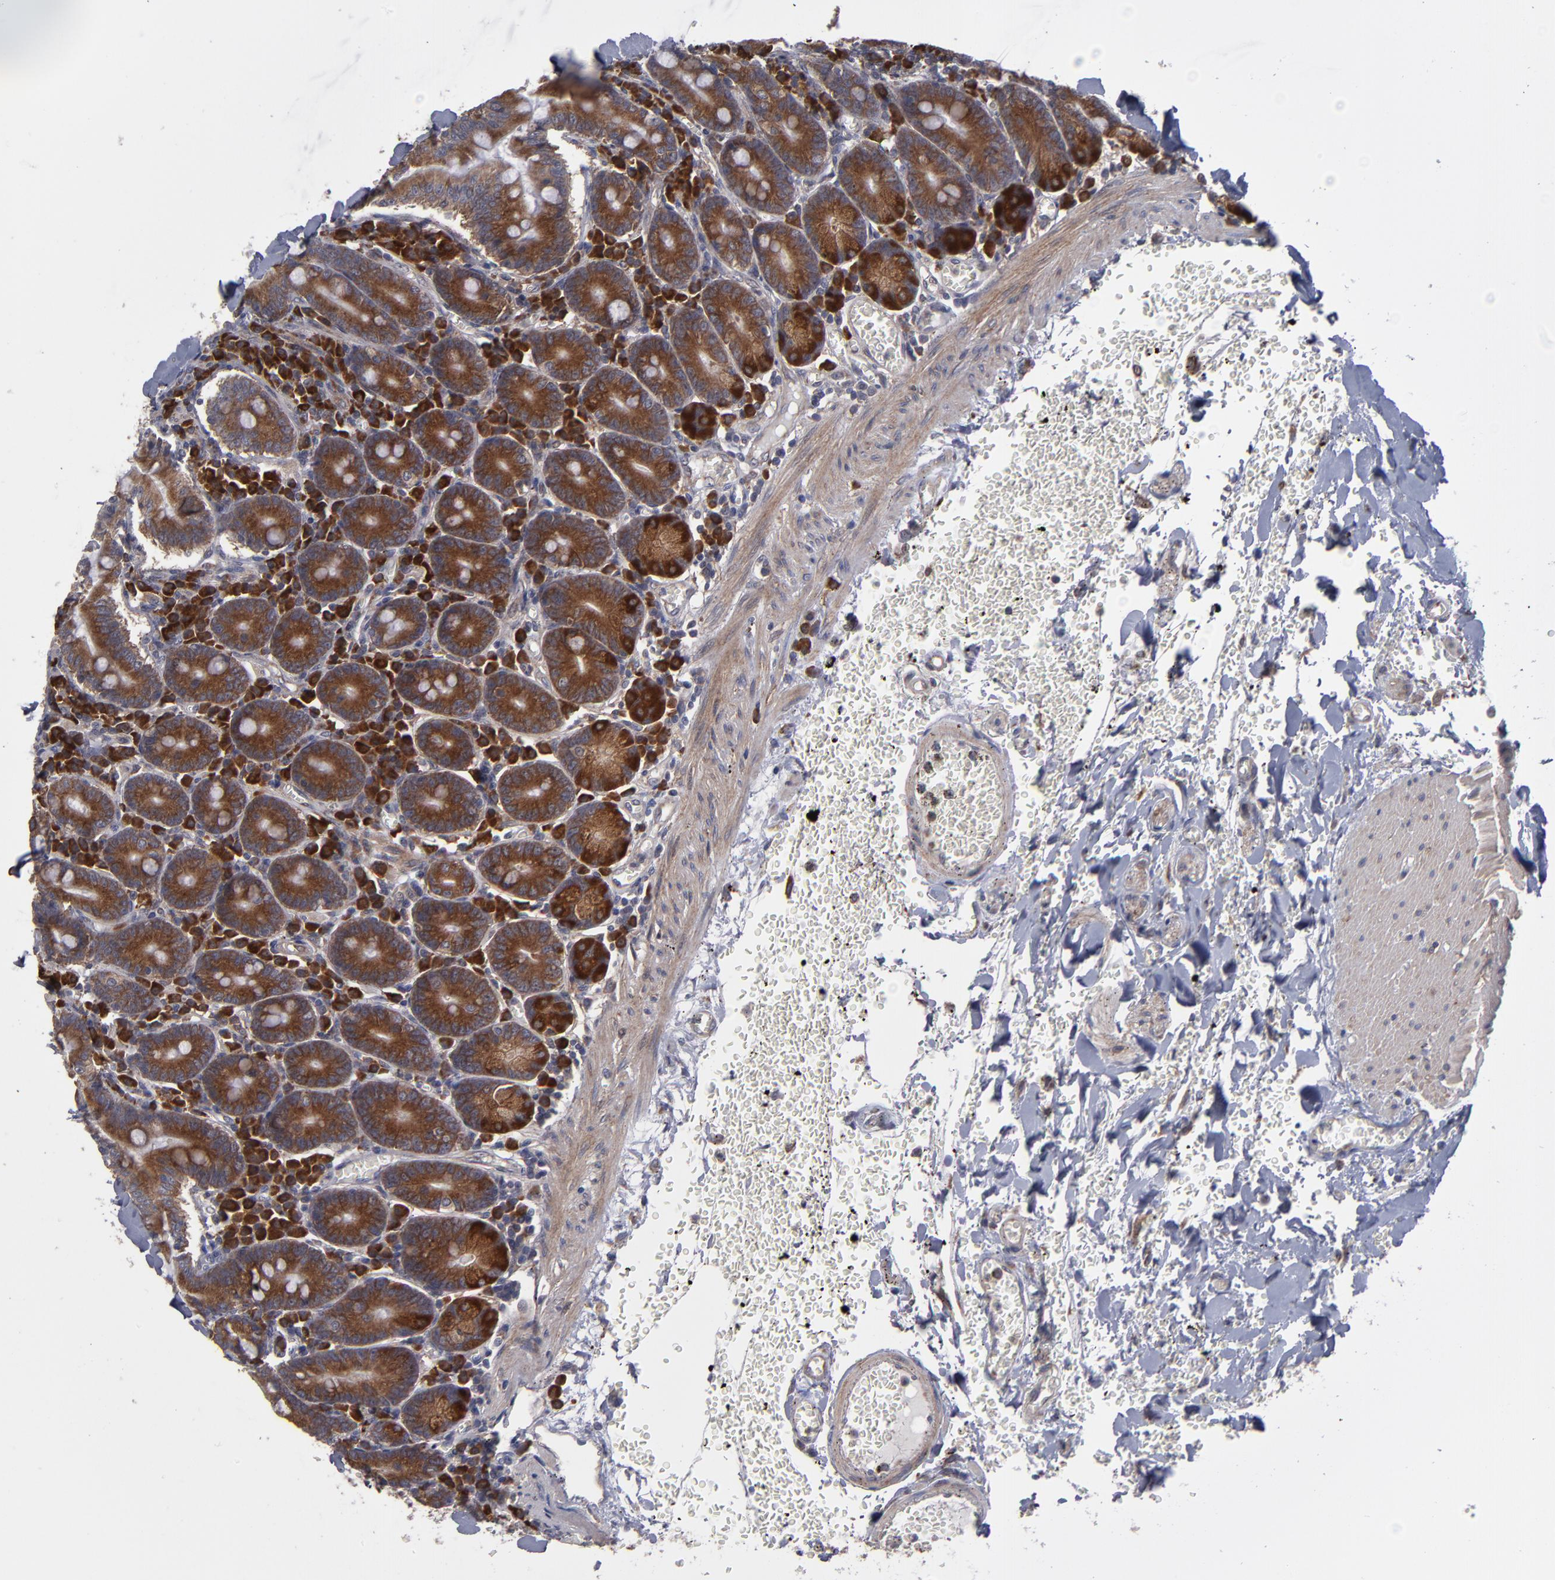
{"staining": {"intensity": "moderate", "quantity": ">75%", "location": "cytoplasmic/membranous"}, "tissue": "small intestine", "cell_type": "Glandular cells", "image_type": "normal", "snomed": [{"axis": "morphology", "description": "Normal tissue, NOS"}, {"axis": "topography", "description": "Small intestine"}], "caption": "IHC of benign human small intestine displays medium levels of moderate cytoplasmic/membranous positivity in approximately >75% of glandular cells. (brown staining indicates protein expression, while blue staining denotes nuclei).", "gene": "SND1", "patient": {"sex": "male", "age": 71}}